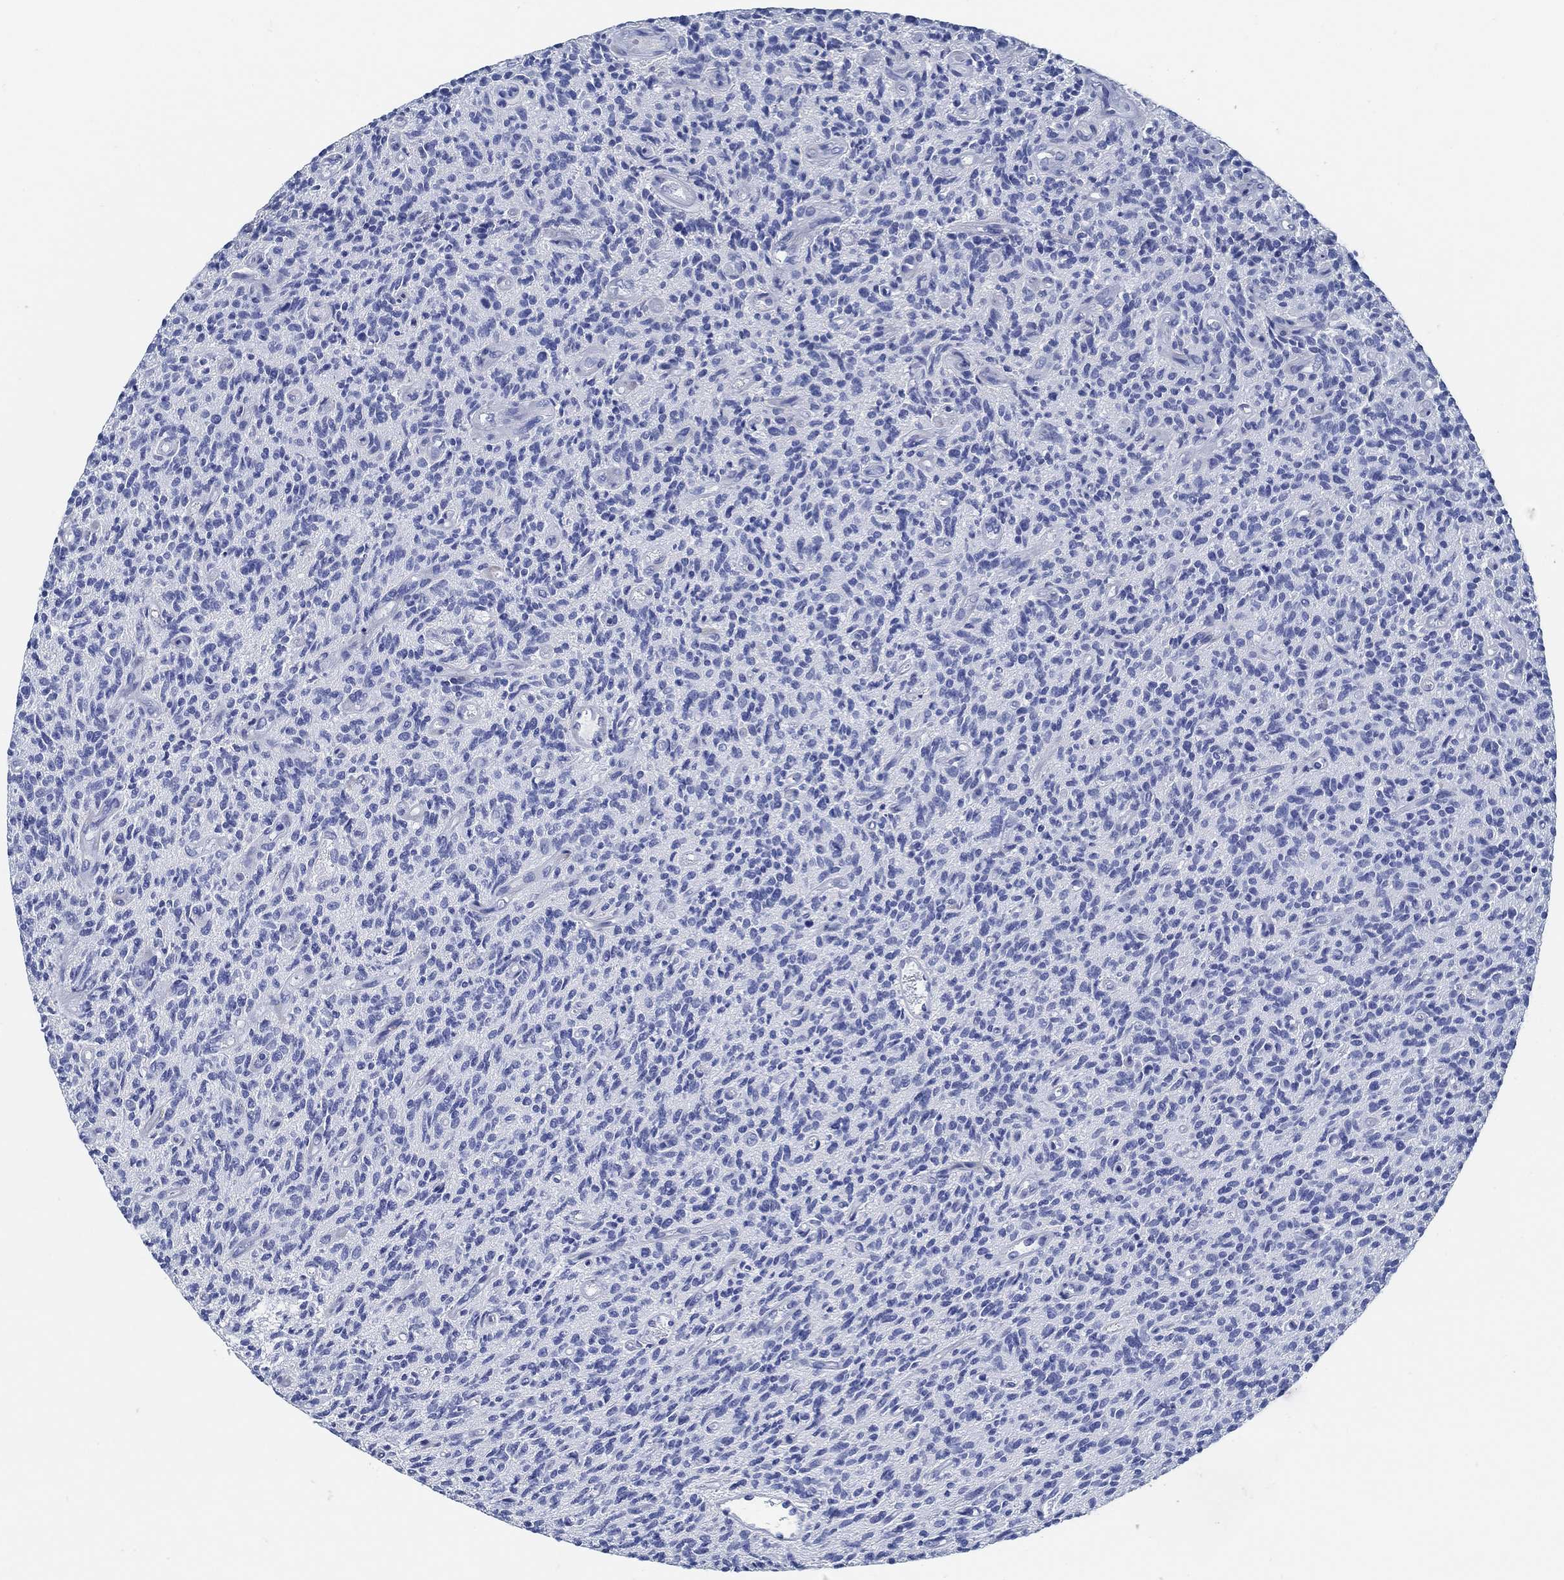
{"staining": {"intensity": "negative", "quantity": "none", "location": "none"}, "tissue": "glioma", "cell_type": "Tumor cells", "image_type": "cancer", "snomed": [{"axis": "morphology", "description": "Glioma, malignant, High grade"}, {"axis": "topography", "description": "Brain"}], "caption": "There is no significant positivity in tumor cells of high-grade glioma (malignant).", "gene": "SLC45A1", "patient": {"sex": "male", "age": 64}}